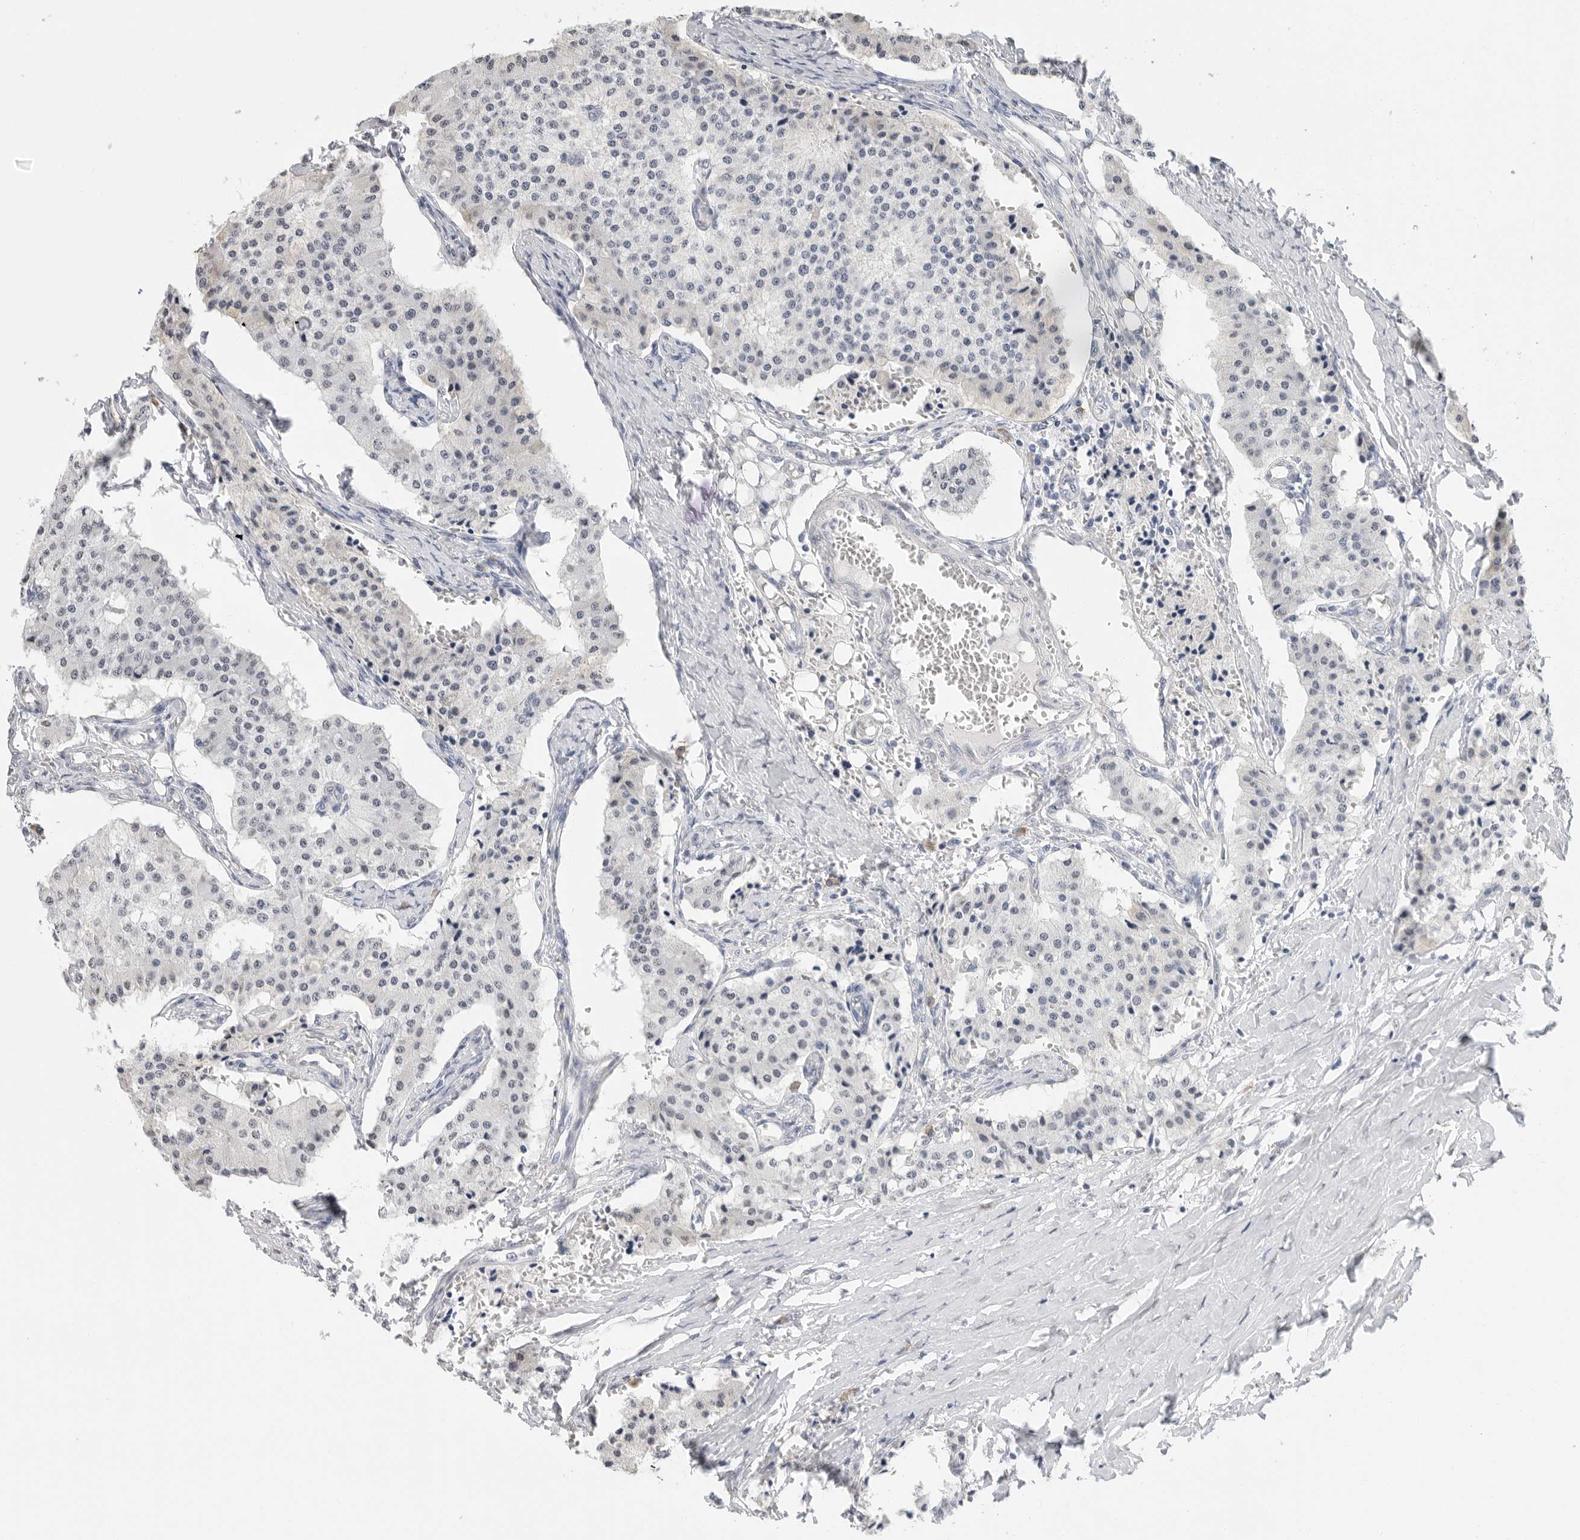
{"staining": {"intensity": "weak", "quantity": "<25%", "location": "nuclear"}, "tissue": "carcinoid", "cell_type": "Tumor cells", "image_type": "cancer", "snomed": [{"axis": "morphology", "description": "Carcinoid, malignant, NOS"}, {"axis": "topography", "description": "Colon"}], "caption": "An immunohistochemistry (IHC) micrograph of carcinoid (malignant) is shown. There is no staining in tumor cells of carcinoid (malignant).", "gene": "ARHGEF10", "patient": {"sex": "female", "age": 52}}